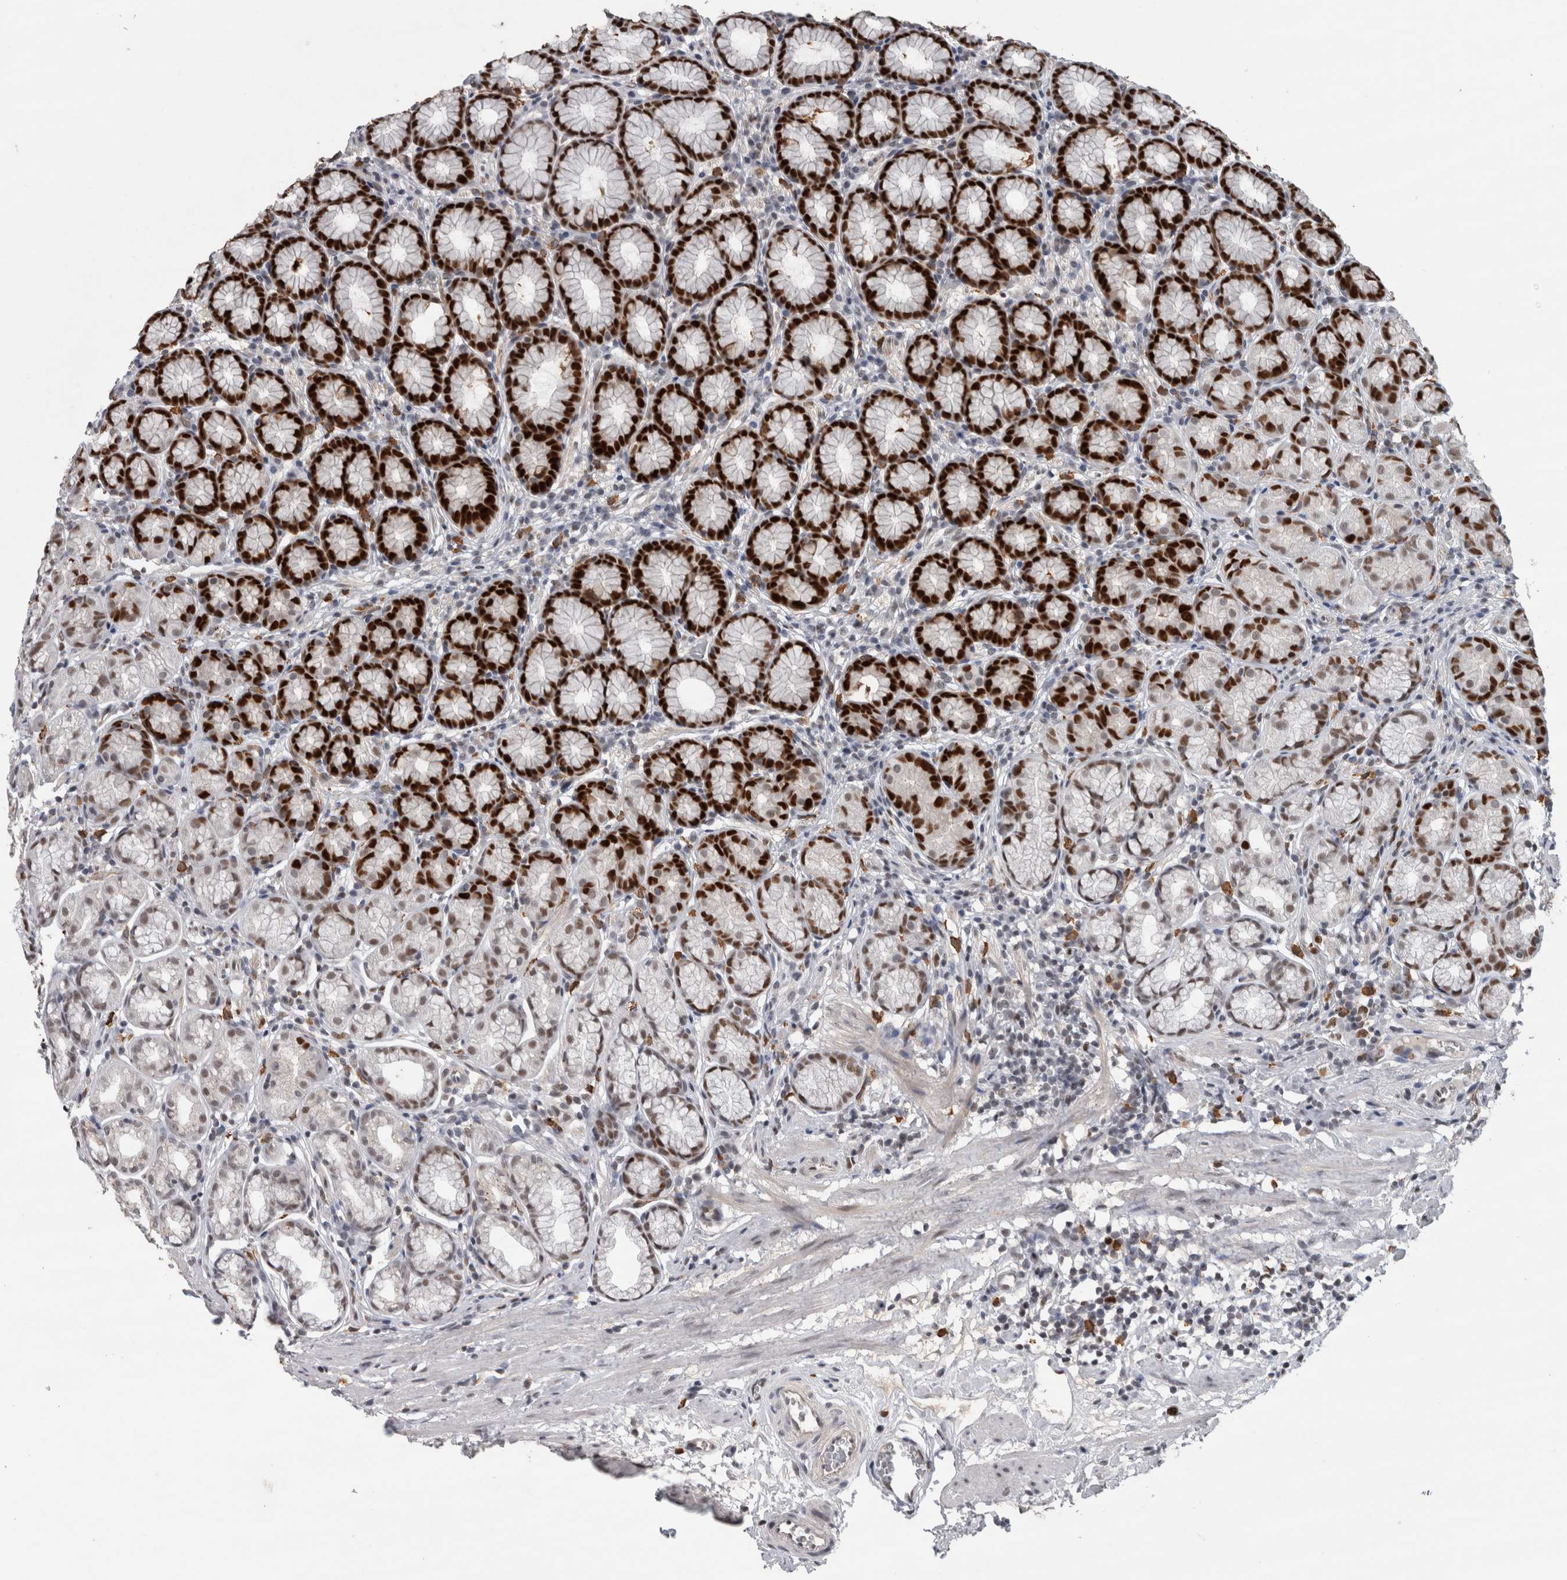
{"staining": {"intensity": "strong", "quantity": "25%-75%", "location": "nuclear"}, "tissue": "stomach", "cell_type": "Glandular cells", "image_type": "normal", "snomed": [{"axis": "morphology", "description": "Normal tissue, NOS"}, {"axis": "topography", "description": "Stomach"}], "caption": "This is a photomicrograph of immunohistochemistry staining of normal stomach, which shows strong positivity in the nuclear of glandular cells.", "gene": "POLD2", "patient": {"sex": "male", "age": 42}}